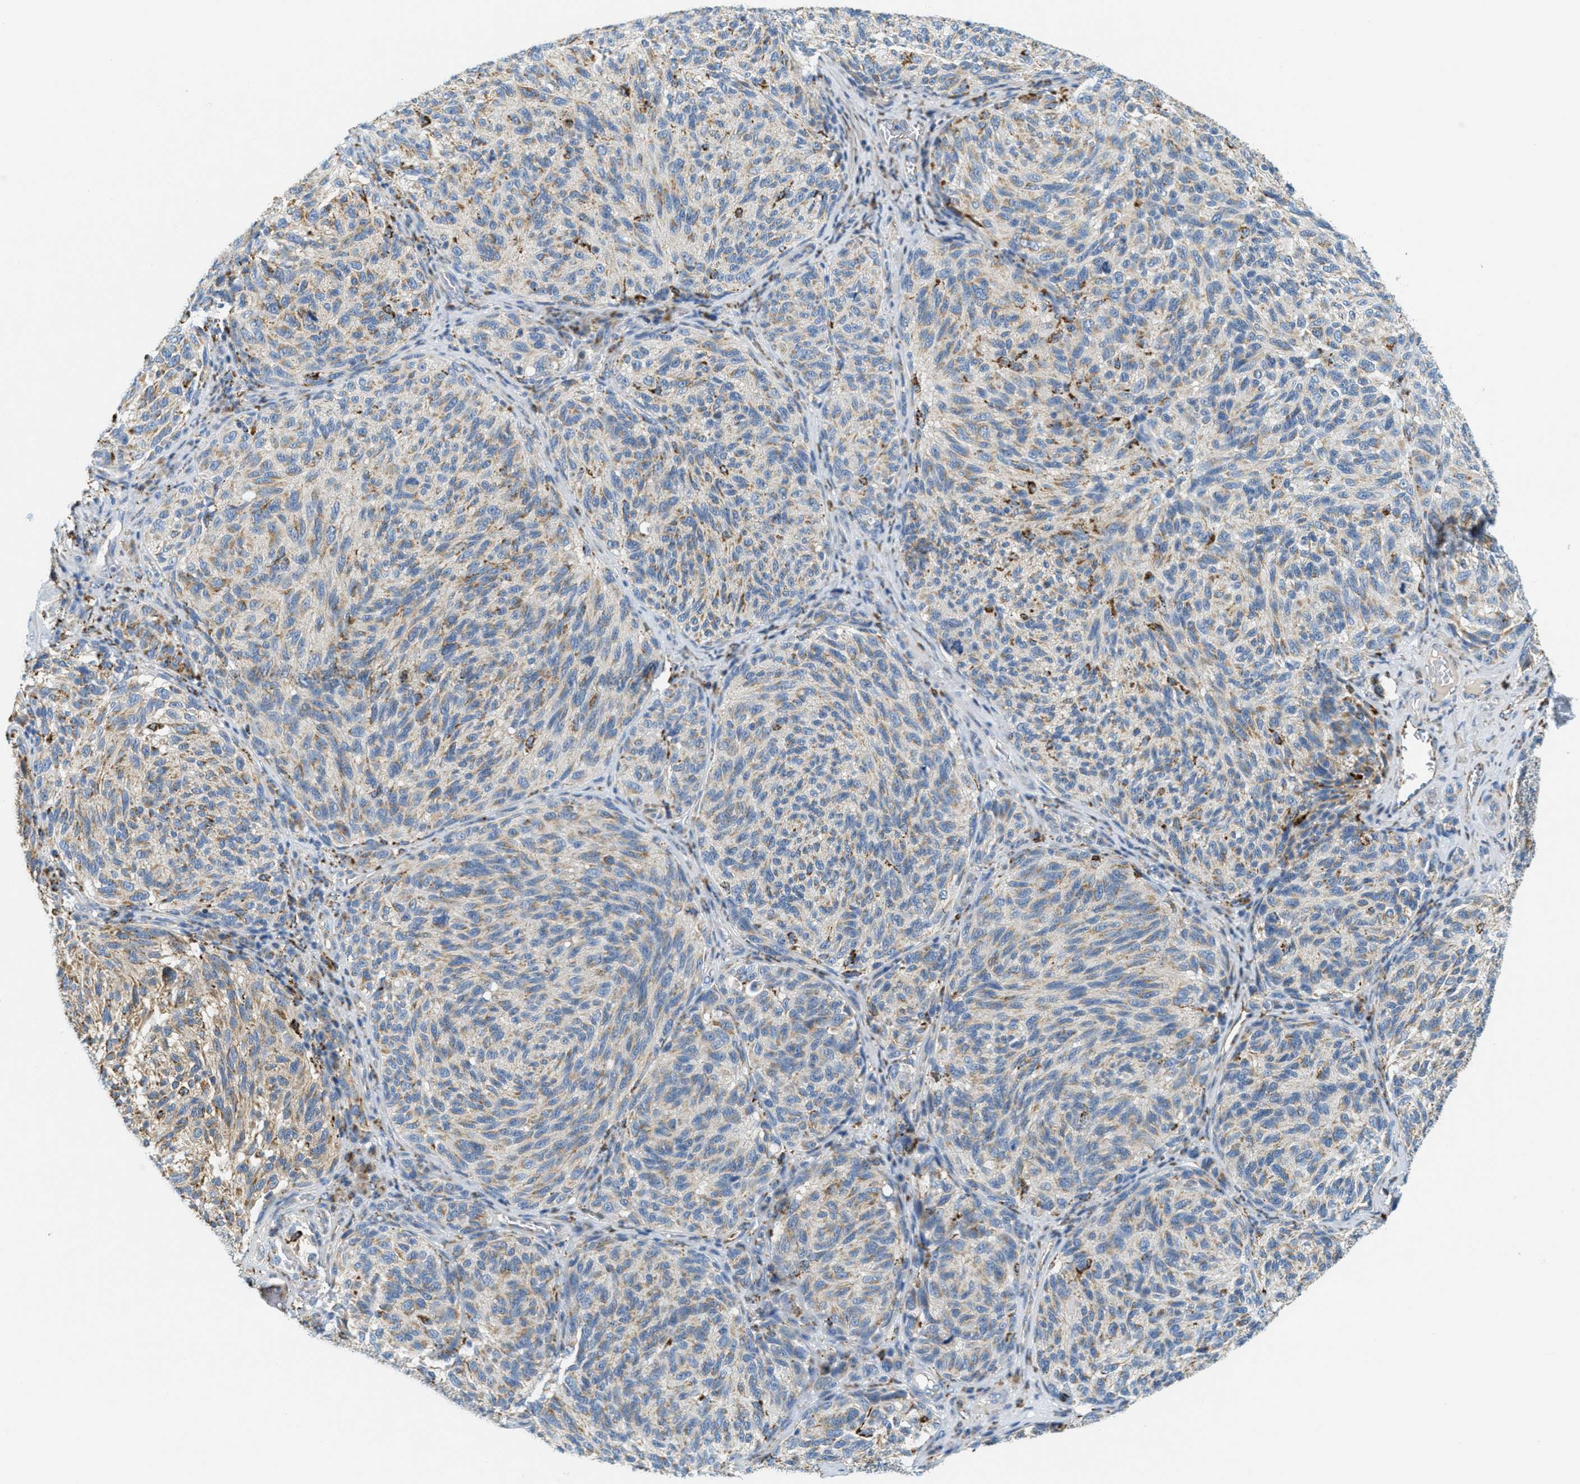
{"staining": {"intensity": "moderate", "quantity": "25%-75%", "location": "cytoplasmic/membranous"}, "tissue": "melanoma", "cell_type": "Tumor cells", "image_type": "cancer", "snomed": [{"axis": "morphology", "description": "Malignant melanoma, NOS"}, {"axis": "topography", "description": "Skin"}], "caption": "IHC image of neoplastic tissue: melanoma stained using immunohistochemistry exhibits medium levels of moderate protein expression localized specifically in the cytoplasmic/membranous of tumor cells, appearing as a cytoplasmic/membranous brown color.", "gene": "HLCS", "patient": {"sex": "female", "age": 73}}